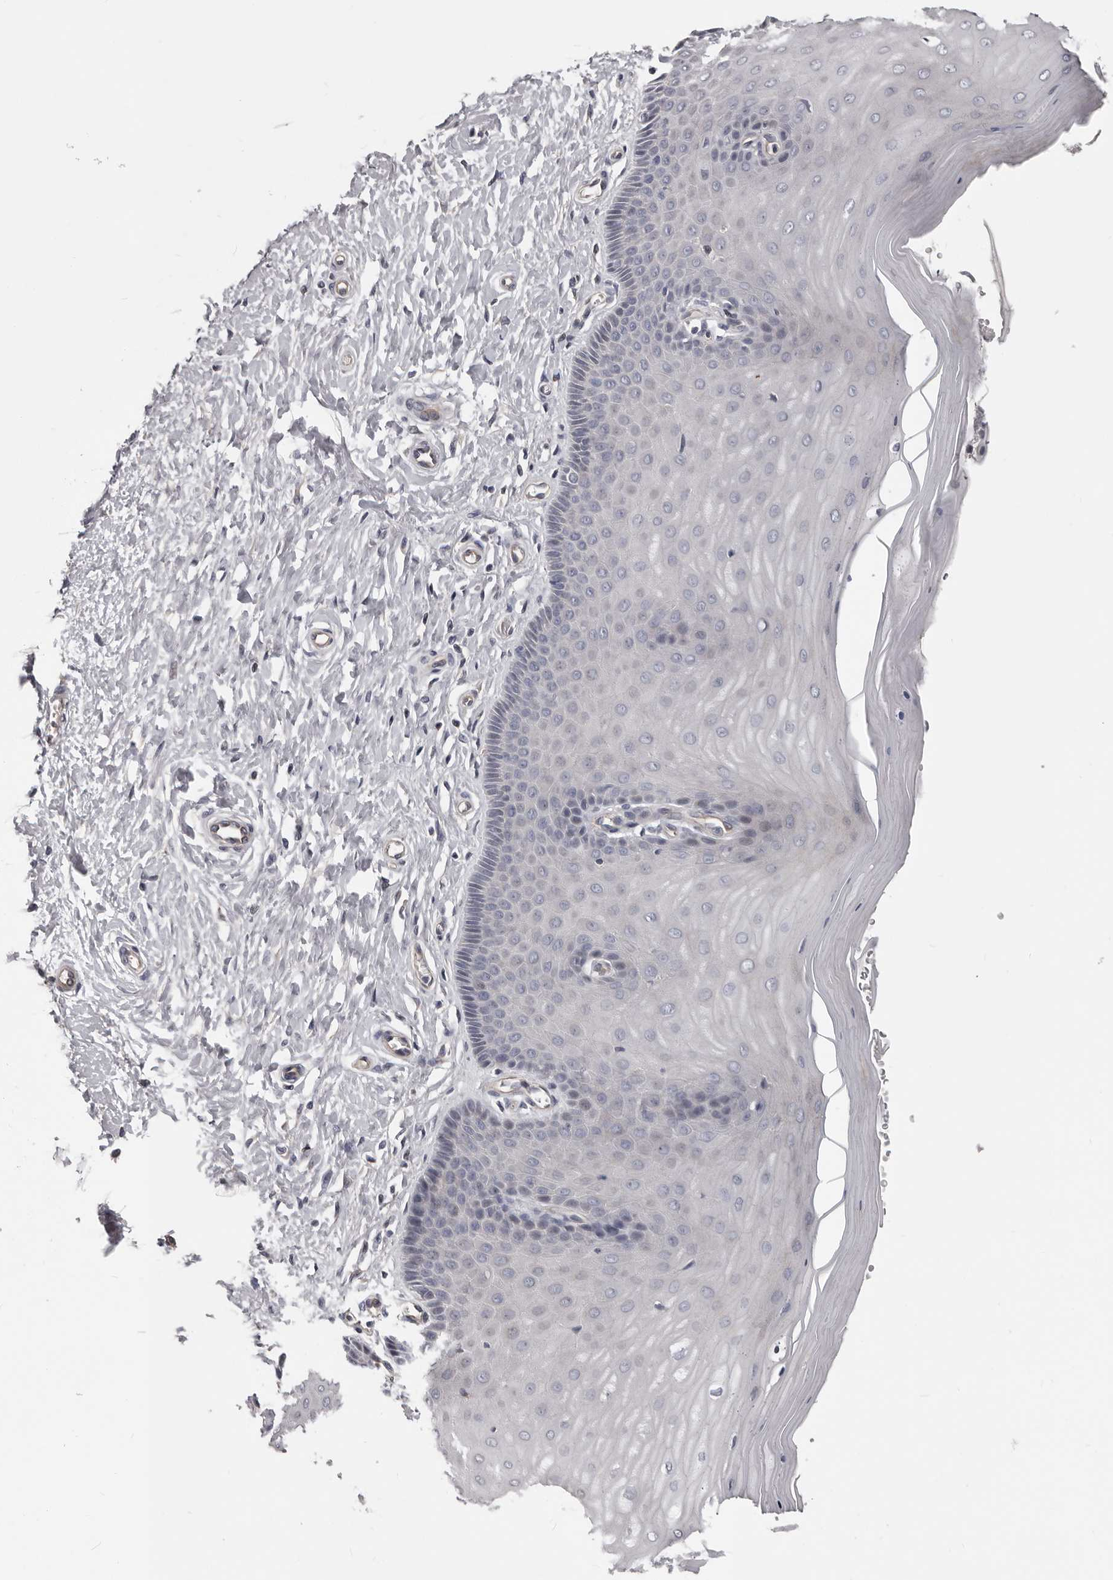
{"staining": {"intensity": "weak", "quantity": "25%-75%", "location": "cytoplasmic/membranous"}, "tissue": "cervix", "cell_type": "Glandular cells", "image_type": "normal", "snomed": [{"axis": "morphology", "description": "Normal tissue, NOS"}, {"axis": "topography", "description": "Cervix"}], "caption": "This micrograph shows immunohistochemistry (IHC) staining of unremarkable cervix, with low weak cytoplasmic/membranous staining in approximately 25%-75% of glandular cells.", "gene": "RNF217", "patient": {"sex": "female", "age": 55}}